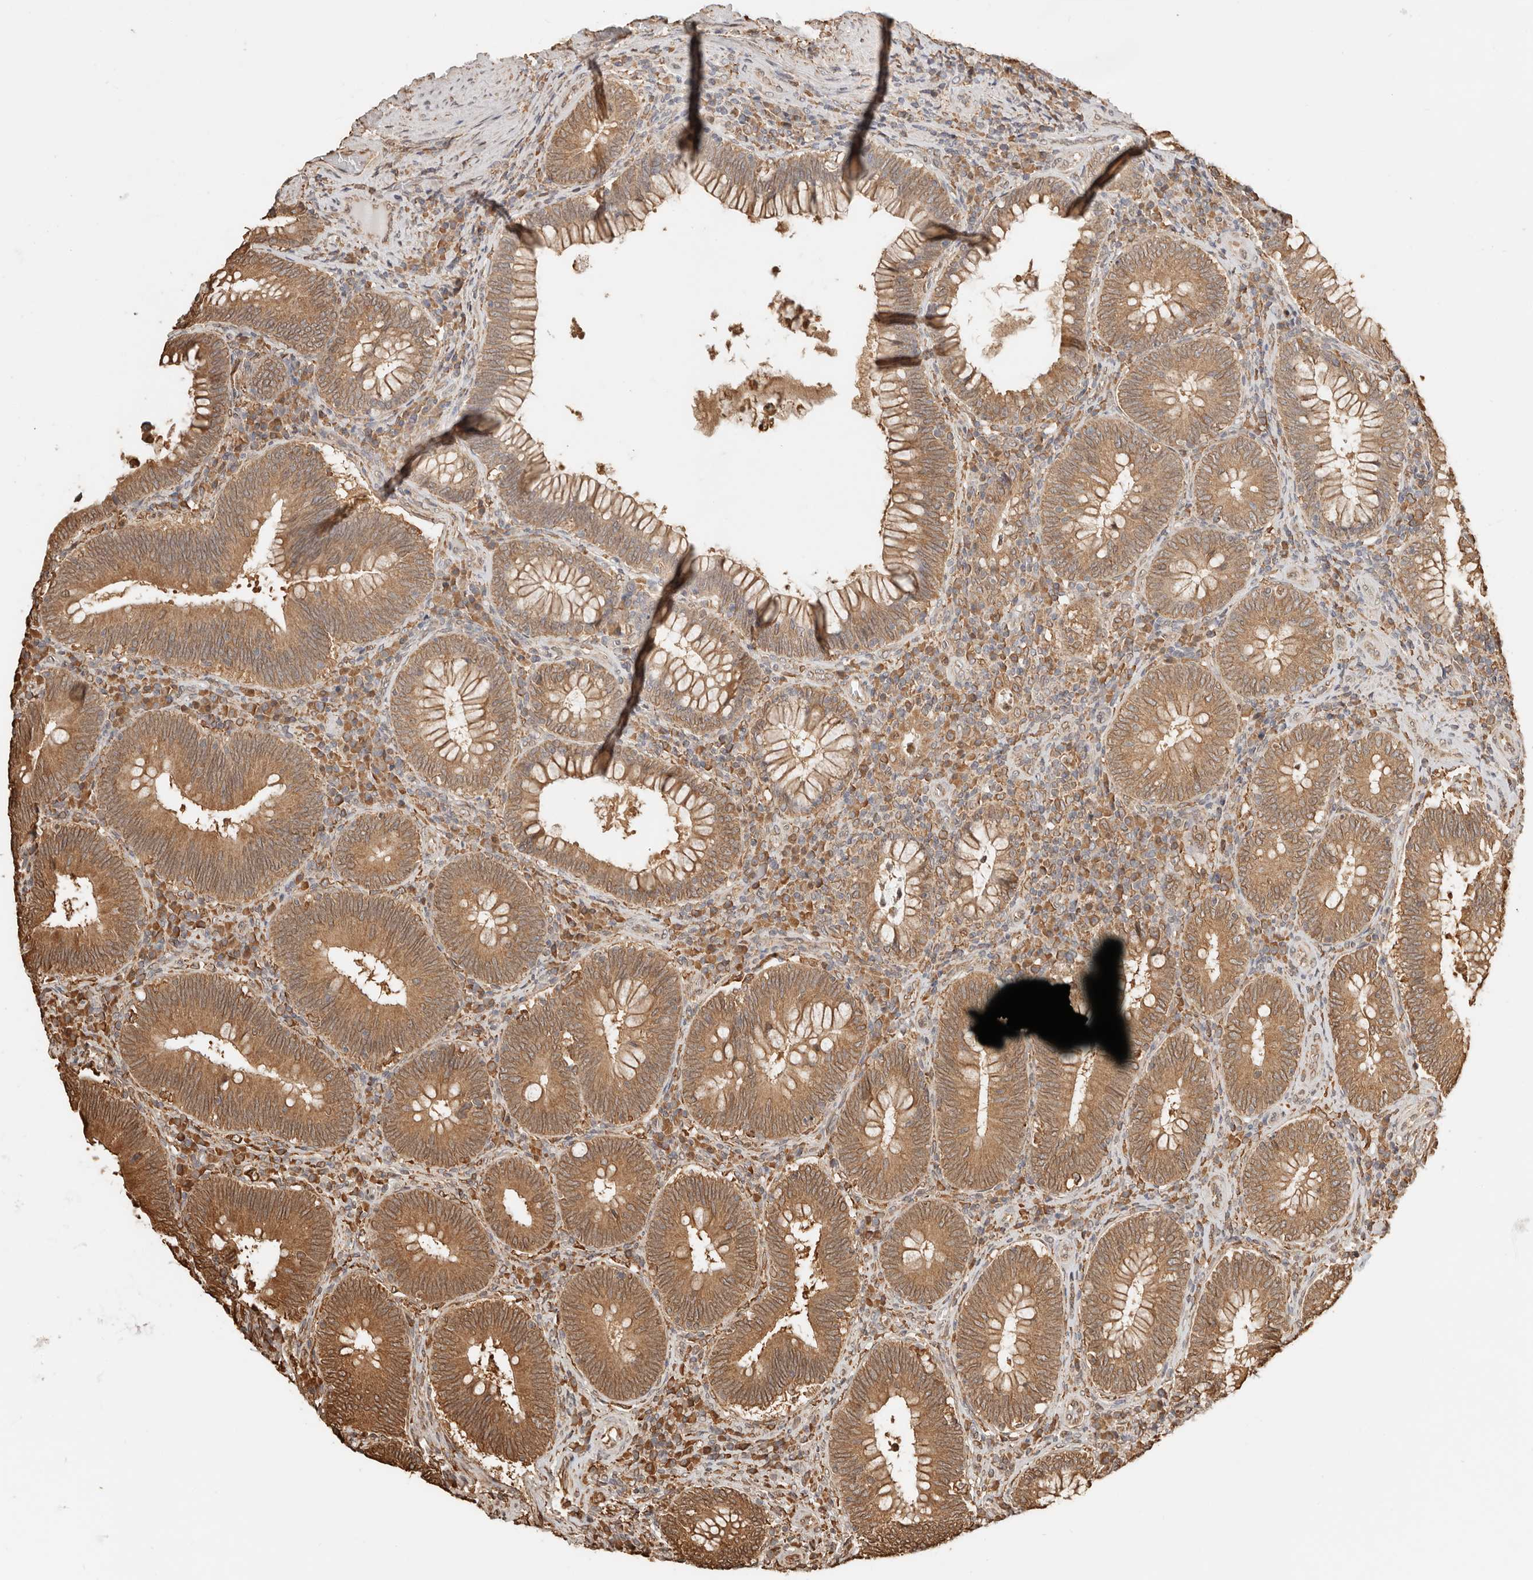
{"staining": {"intensity": "moderate", "quantity": ">75%", "location": "cytoplasmic/membranous,nuclear"}, "tissue": "colorectal cancer", "cell_type": "Tumor cells", "image_type": "cancer", "snomed": [{"axis": "morphology", "description": "Normal tissue, NOS"}, {"axis": "topography", "description": "Colon"}], "caption": "A brown stain highlights moderate cytoplasmic/membranous and nuclear staining of a protein in colorectal cancer tumor cells.", "gene": "ARHGEF10L", "patient": {"sex": "female", "age": 82}}